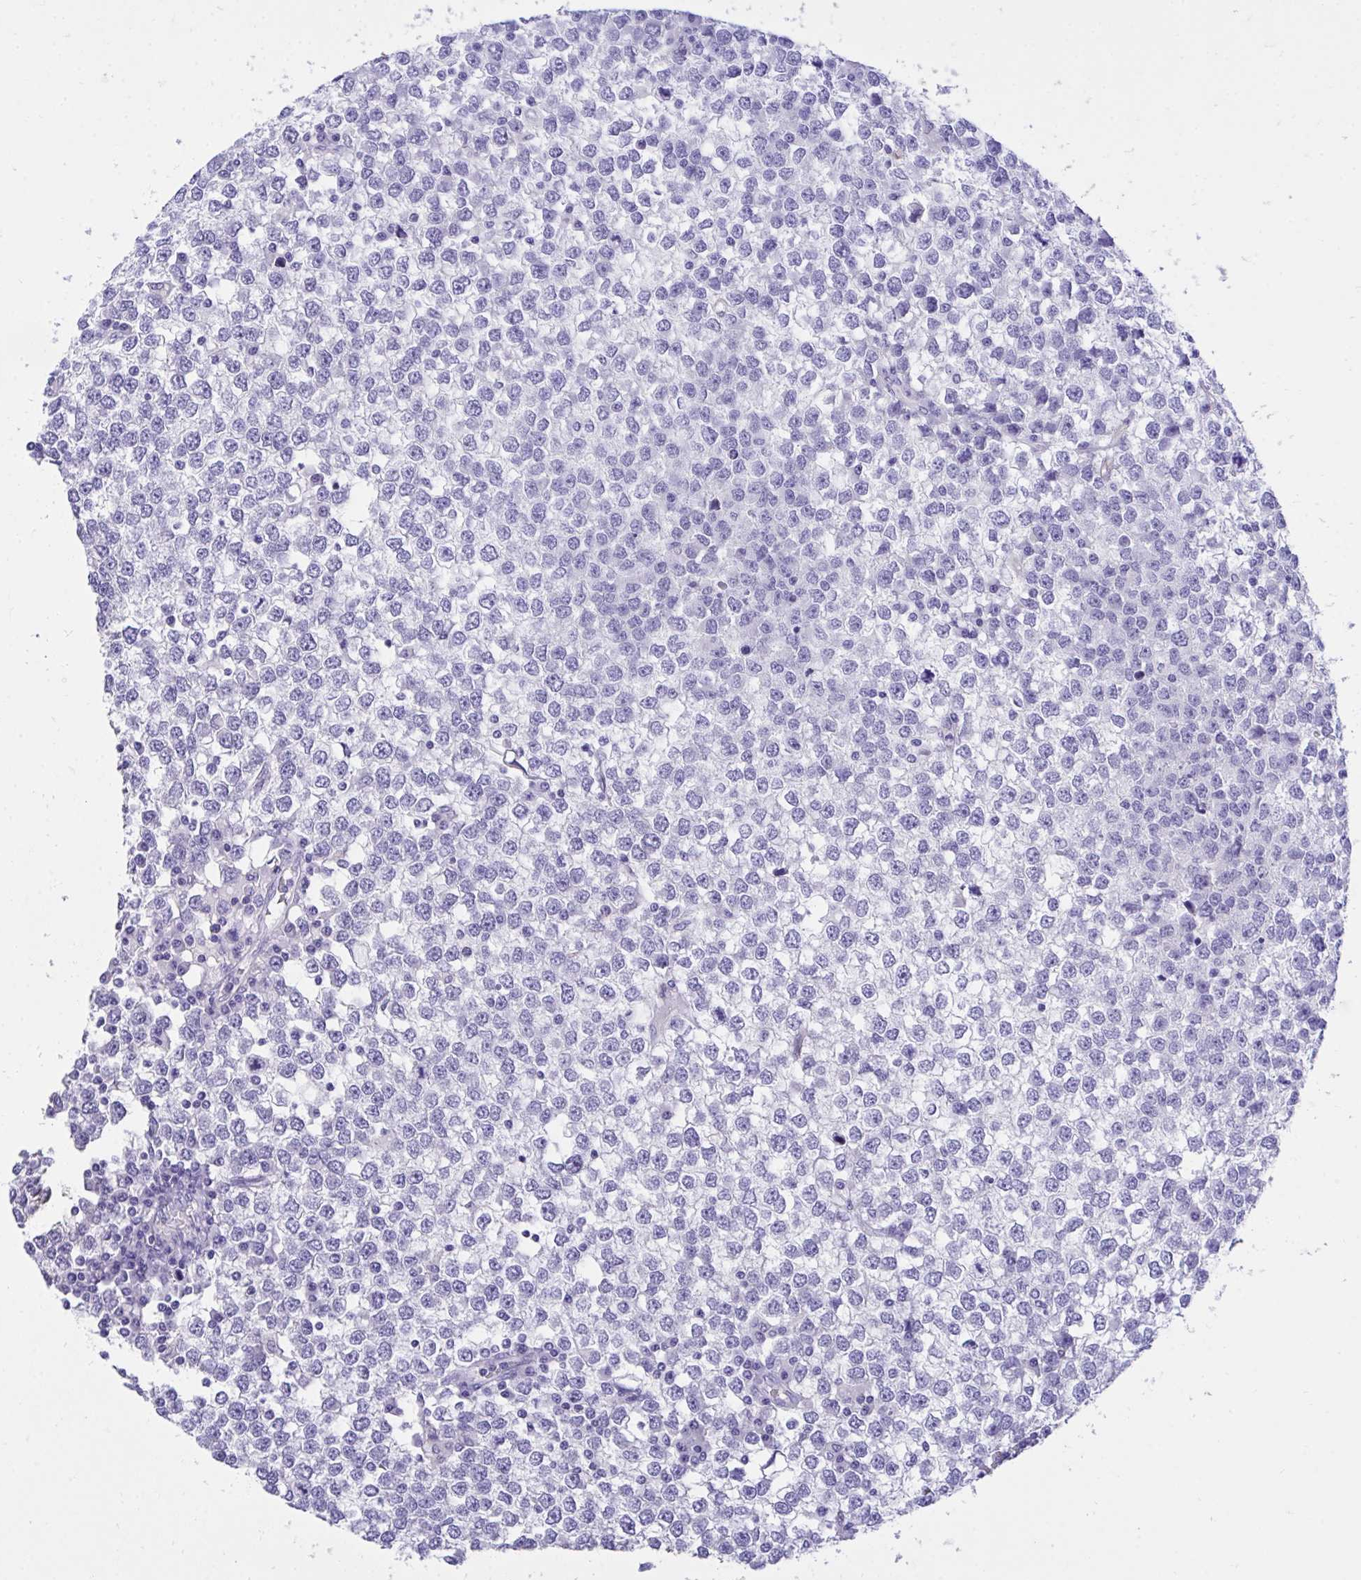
{"staining": {"intensity": "negative", "quantity": "none", "location": "none"}, "tissue": "testis cancer", "cell_type": "Tumor cells", "image_type": "cancer", "snomed": [{"axis": "morphology", "description": "Seminoma, NOS"}, {"axis": "topography", "description": "Testis"}], "caption": "Micrograph shows no significant protein staining in tumor cells of seminoma (testis).", "gene": "PGM2L1", "patient": {"sex": "male", "age": 65}}